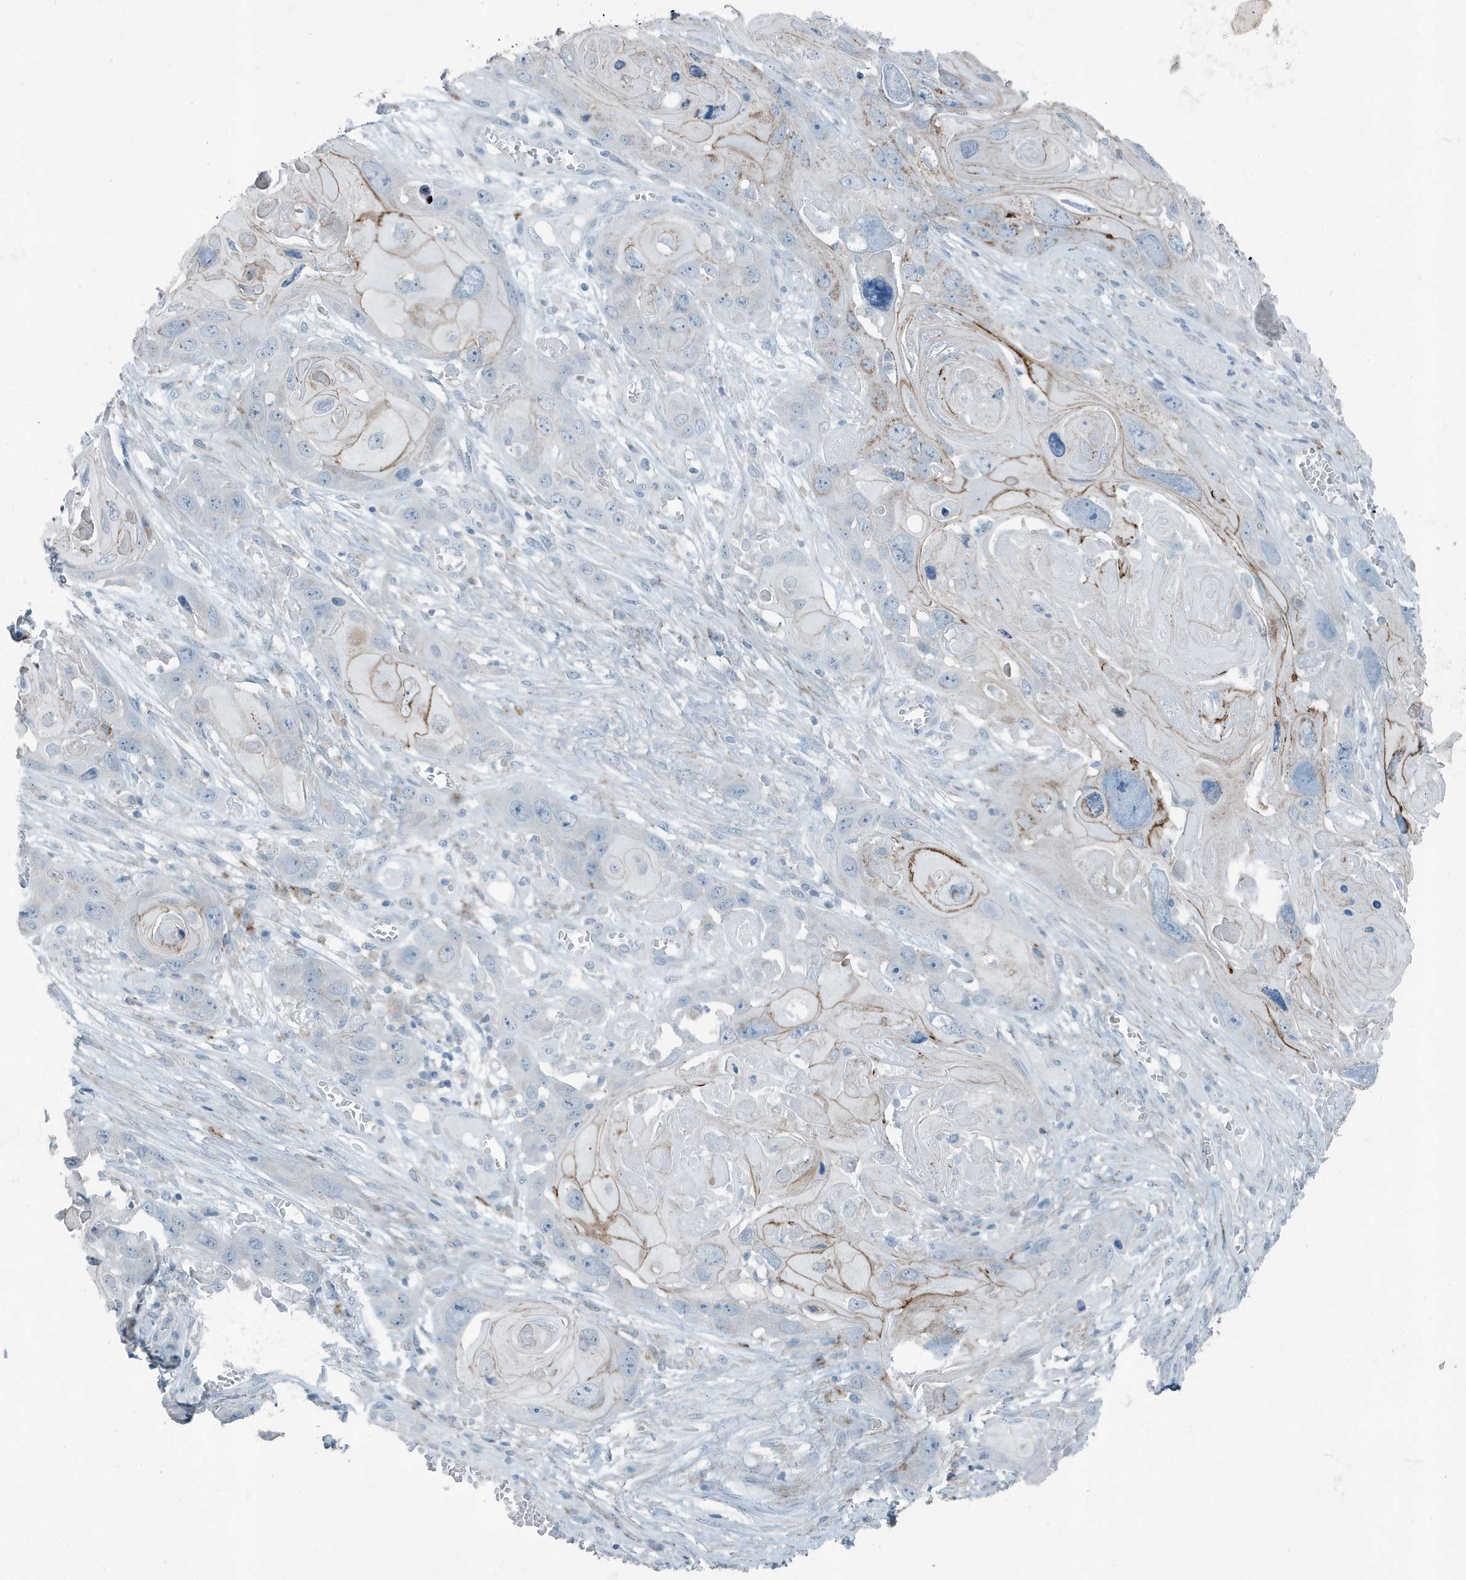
{"staining": {"intensity": "moderate", "quantity": "<25%", "location": "cytoplasmic/membranous"}, "tissue": "skin cancer", "cell_type": "Tumor cells", "image_type": "cancer", "snomed": [{"axis": "morphology", "description": "Squamous cell carcinoma, NOS"}, {"axis": "topography", "description": "Skin"}], "caption": "Protein staining by immunohistochemistry (IHC) displays moderate cytoplasmic/membranous expression in approximately <25% of tumor cells in skin squamous cell carcinoma.", "gene": "FAM162A", "patient": {"sex": "male", "age": 55}}